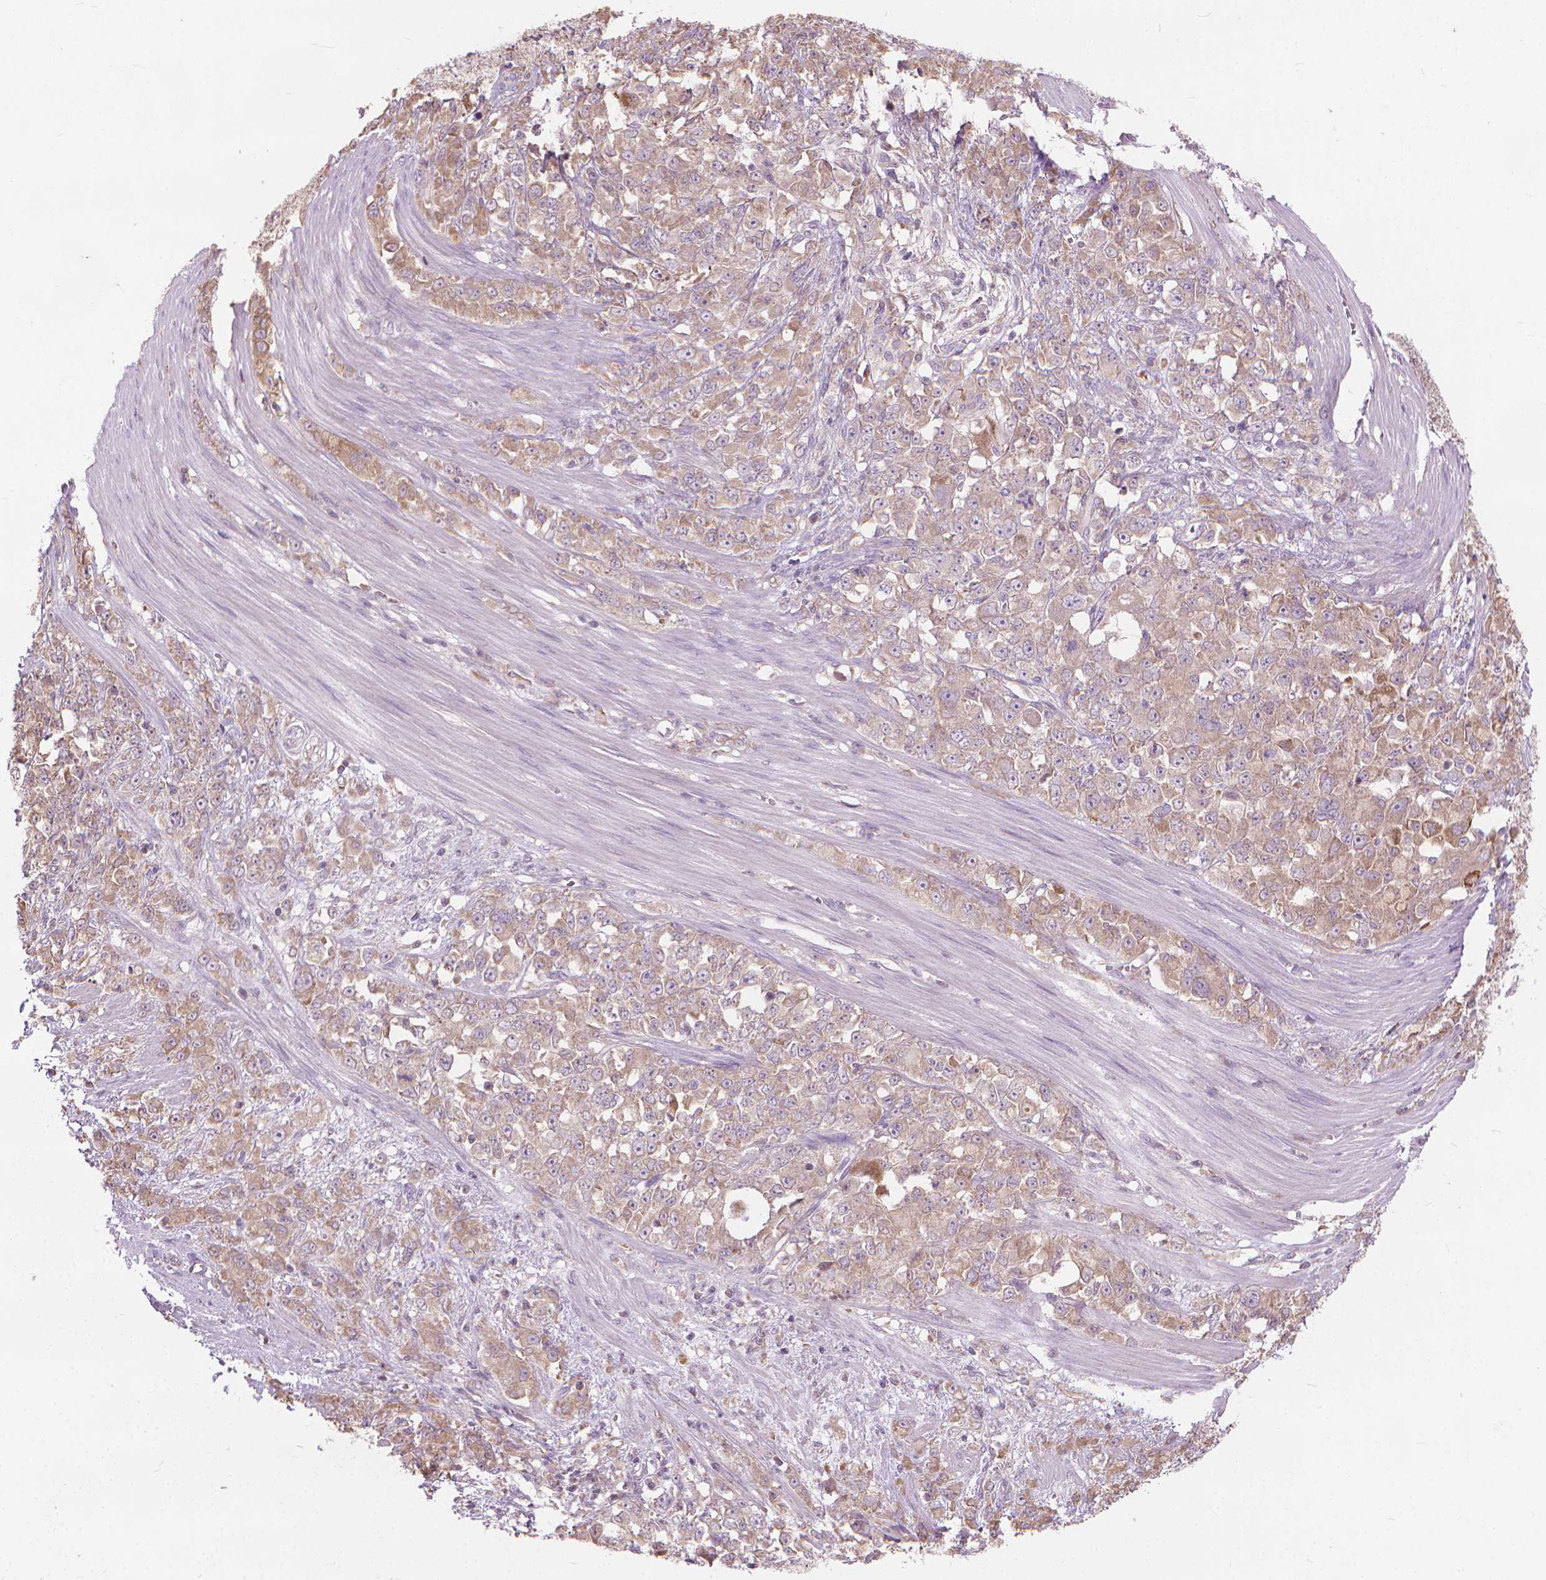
{"staining": {"intensity": "weak", "quantity": "25%-75%", "location": "cytoplasmic/membranous"}, "tissue": "stomach cancer", "cell_type": "Tumor cells", "image_type": "cancer", "snomed": [{"axis": "morphology", "description": "Adenocarcinoma, NOS"}, {"axis": "topography", "description": "Stomach"}], "caption": "A brown stain labels weak cytoplasmic/membranous positivity of a protein in human stomach cancer (adenocarcinoma) tumor cells.", "gene": "NUDT1", "patient": {"sex": "female", "age": 76}}